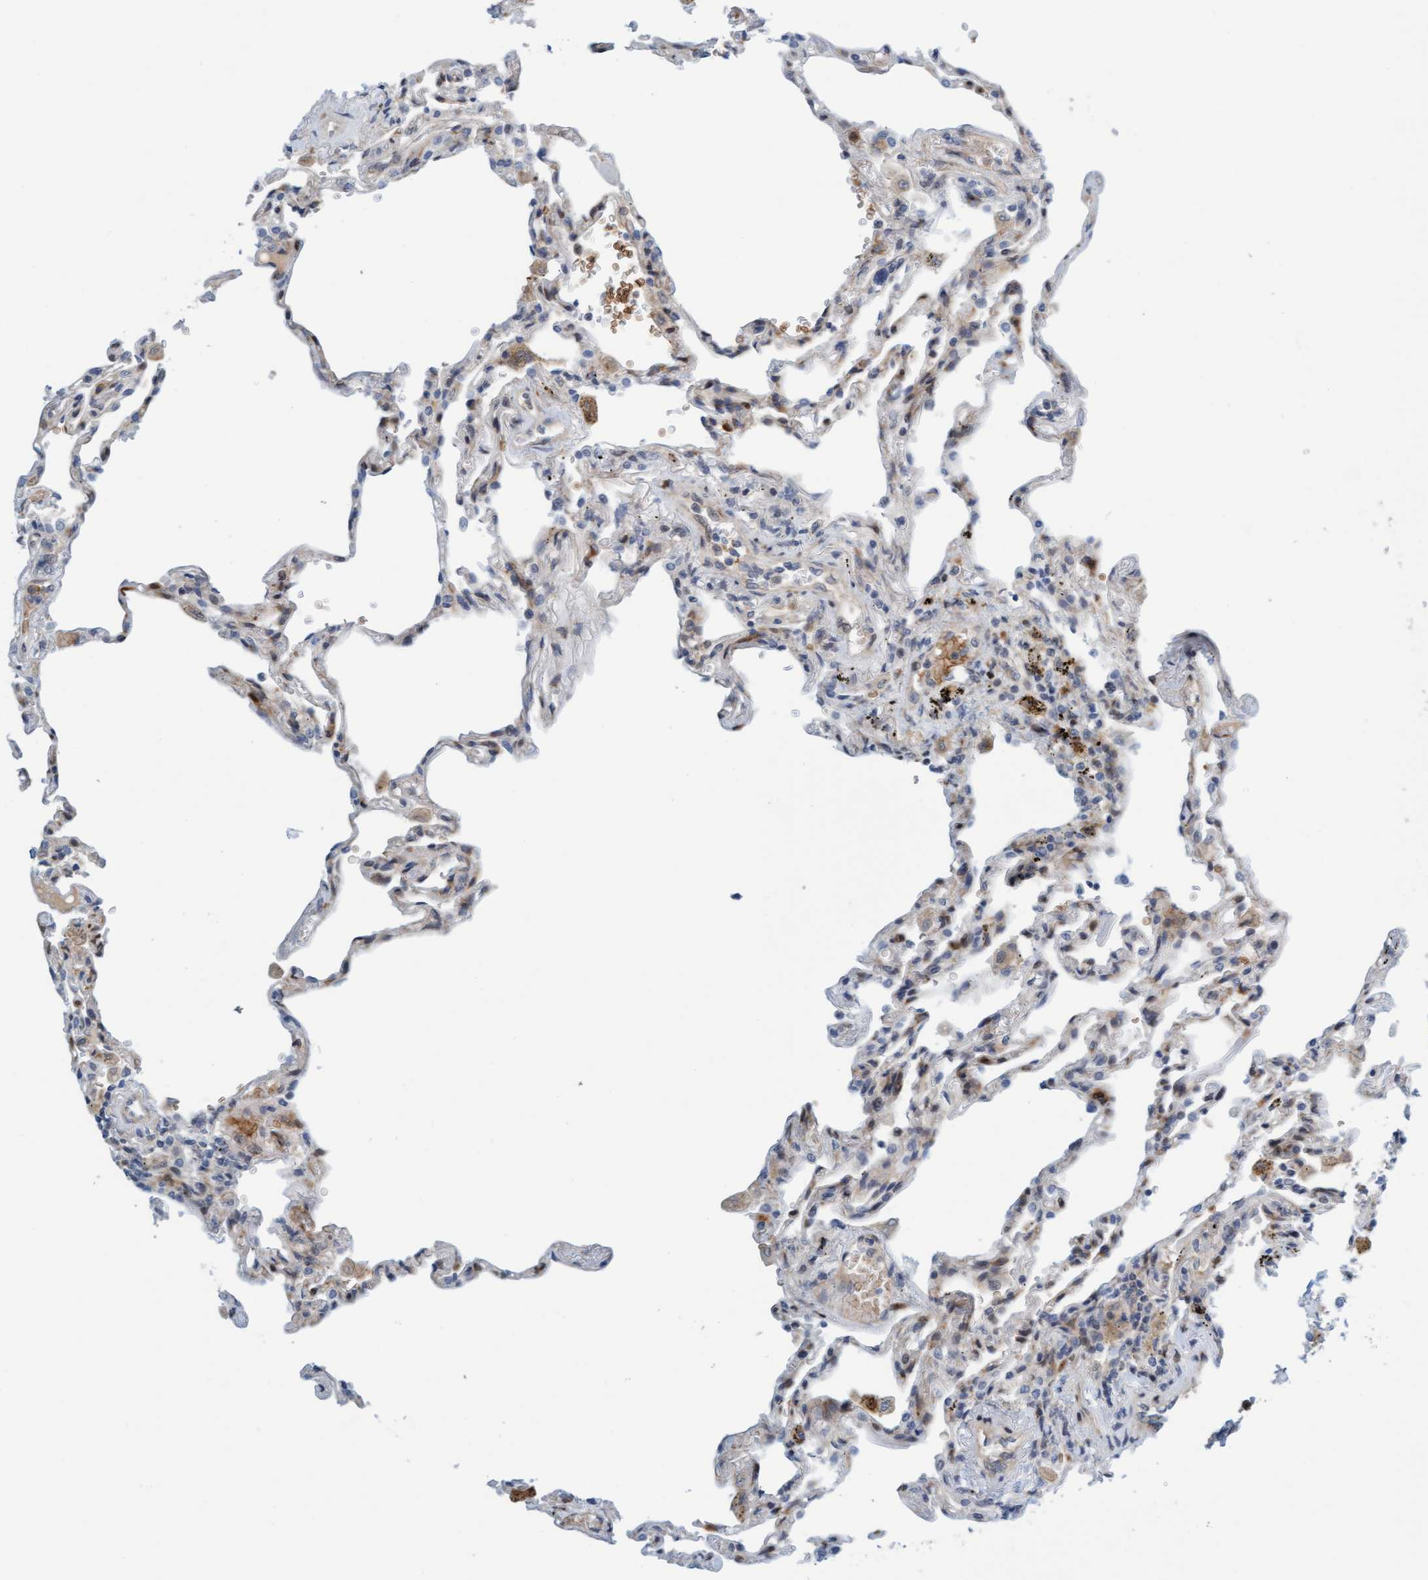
{"staining": {"intensity": "weak", "quantity": "<25%", "location": "cytoplasmic/membranous"}, "tissue": "lung", "cell_type": "Alveolar cells", "image_type": "normal", "snomed": [{"axis": "morphology", "description": "Normal tissue, NOS"}, {"axis": "topography", "description": "Lung"}], "caption": "Protein analysis of normal lung demonstrates no significant expression in alveolar cells.", "gene": "EIF4EBP1", "patient": {"sex": "male", "age": 59}}